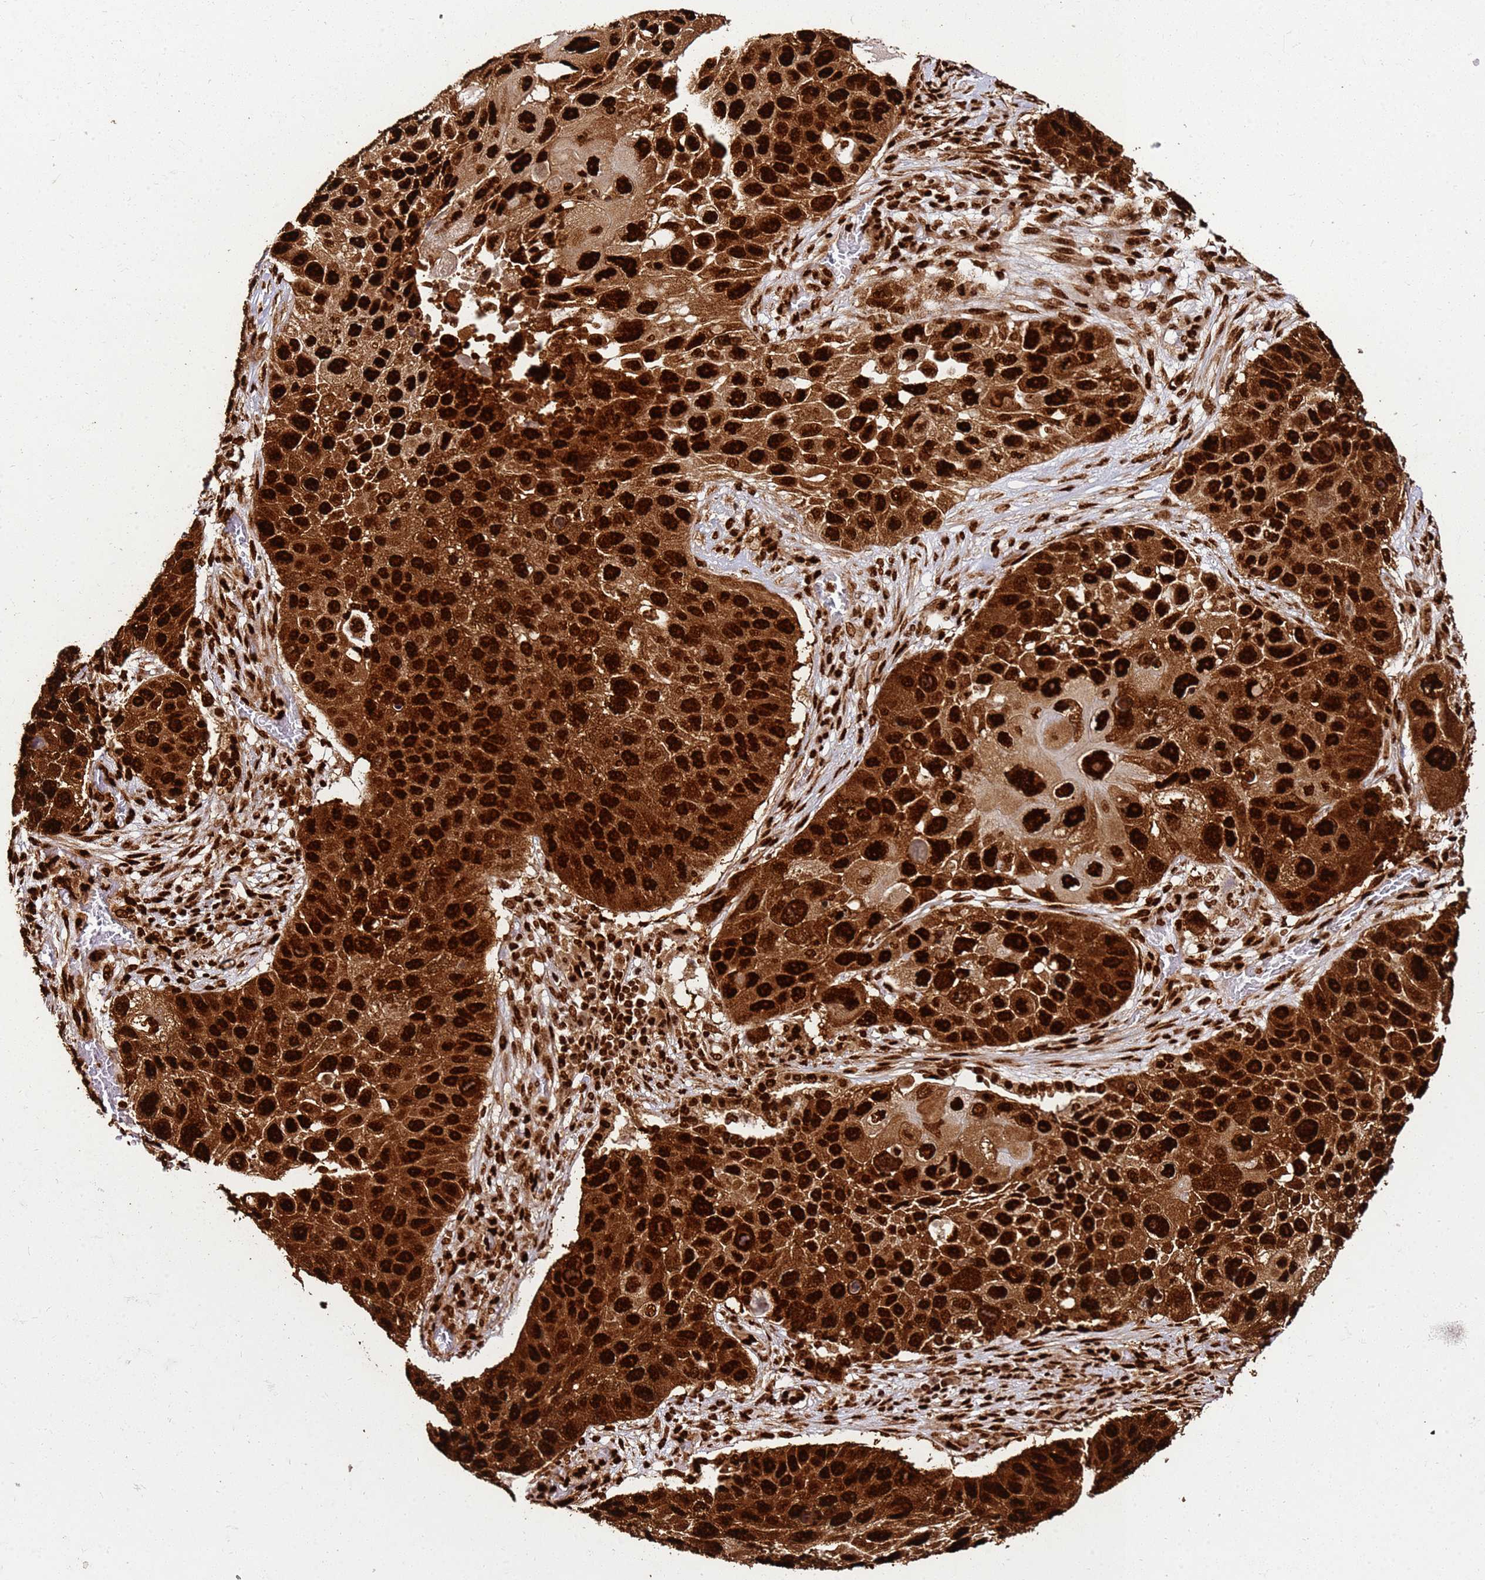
{"staining": {"intensity": "strong", "quantity": ">75%", "location": "cytoplasmic/membranous,nuclear"}, "tissue": "lung cancer", "cell_type": "Tumor cells", "image_type": "cancer", "snomed": [{"axis": "morphology", "description": "Squamous cell carcinoma, NOS"}, {"axis": "topography", "description": "Lung"}], "caption": "This is an image of immunohistochemistry staining of lung cancer, which shows strong positivity in the cytoplasmic/membranous and nuclear of tumor cells.", "gene": "HNRNPAB", "patient": {"sex": "male", "age": 61}}